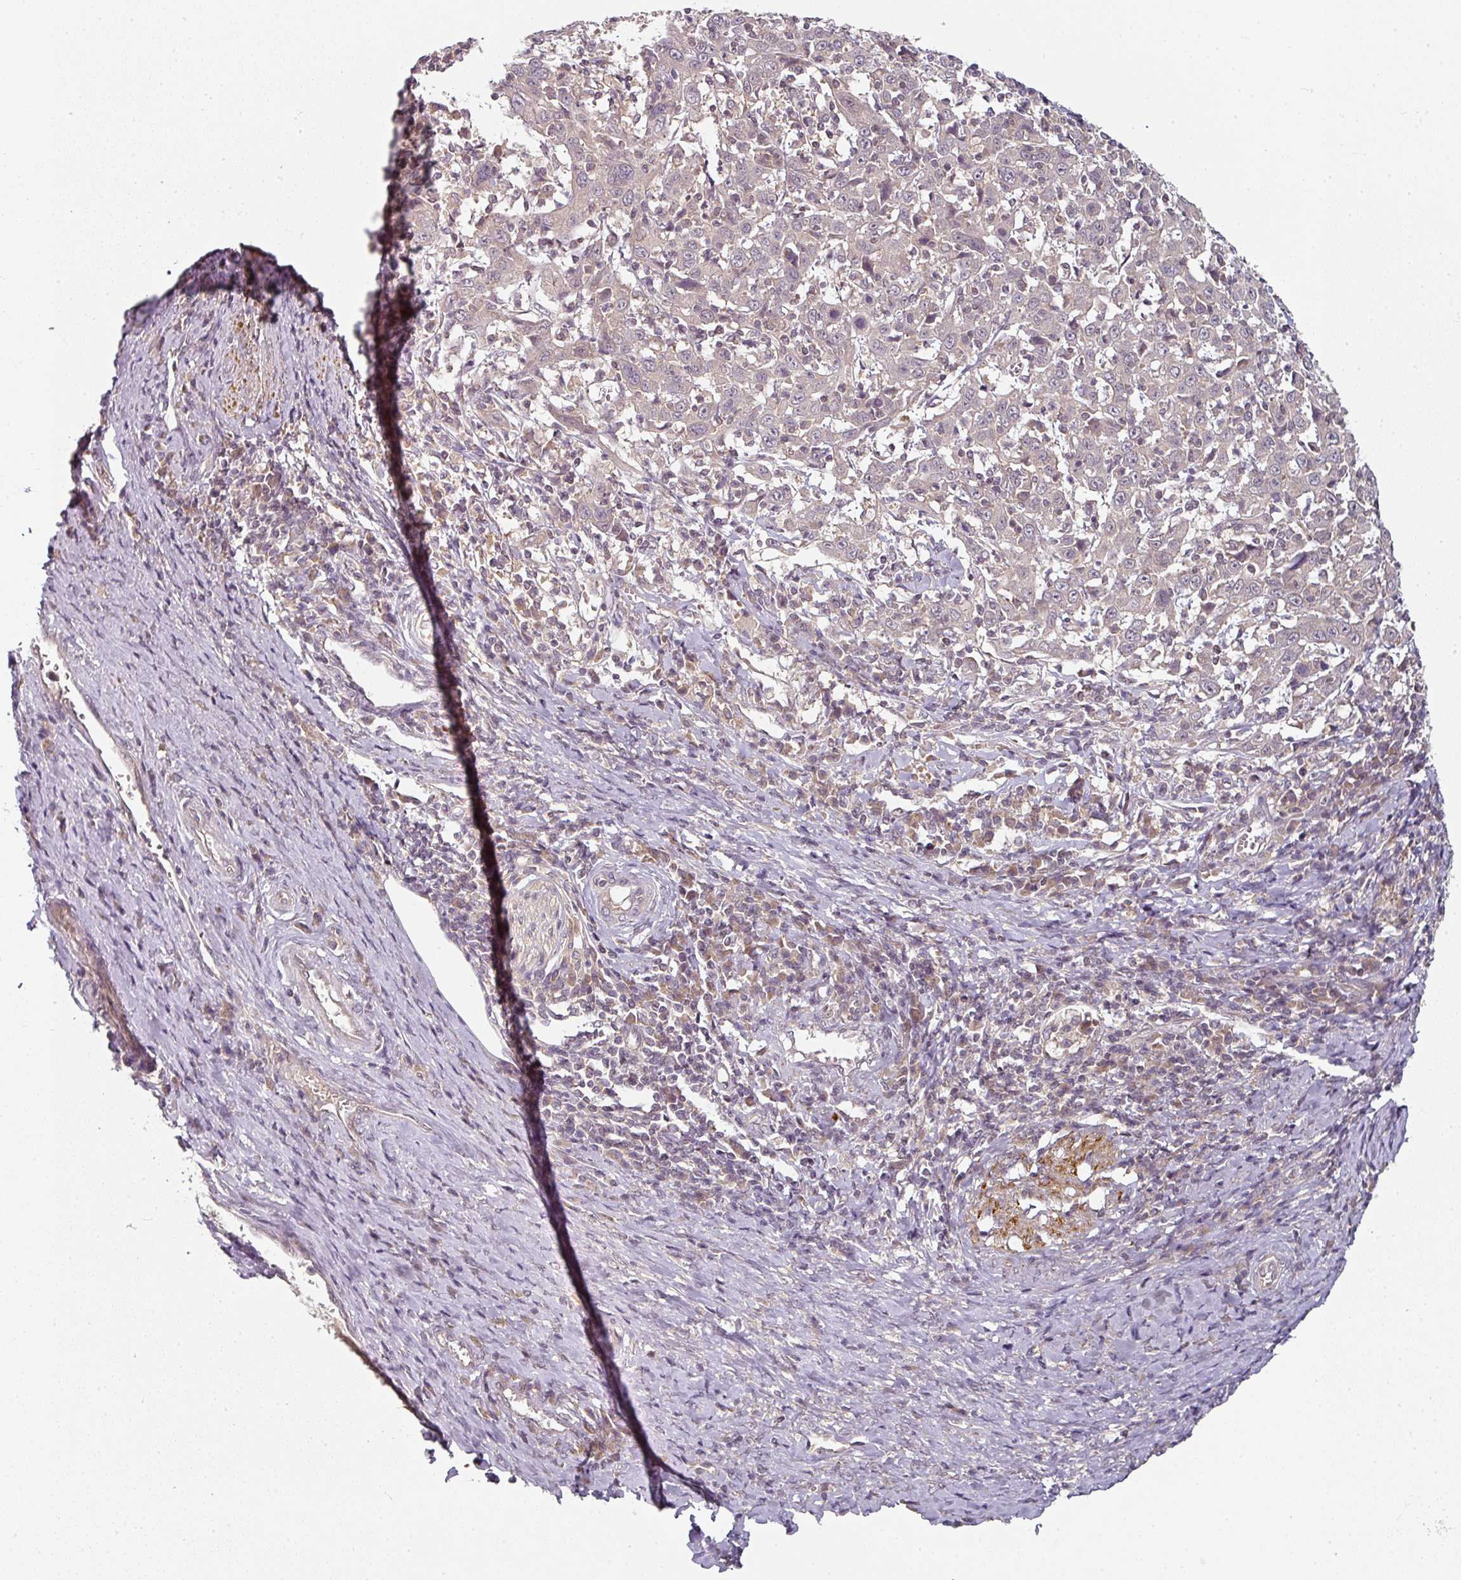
{"staining": {"intensity": "negative", "quantity": "none", "location": "none"}, "tissue": "cervical cancer", "cell_type": "Tumor cells", "image_type": "cancer", "snomed": [{"axis": "morphology", "description": "Squamous cell carcinoma, NOS"}, {"axis": "topography", "description": "Cervix"}], "caption": "Immunohistochemistry (IHC) of cervical squamous cell carcinoma reveals no positivity in tumor cells.", "gene": "MAP2K2", "patient": {"sex": "female", "age": 46}}